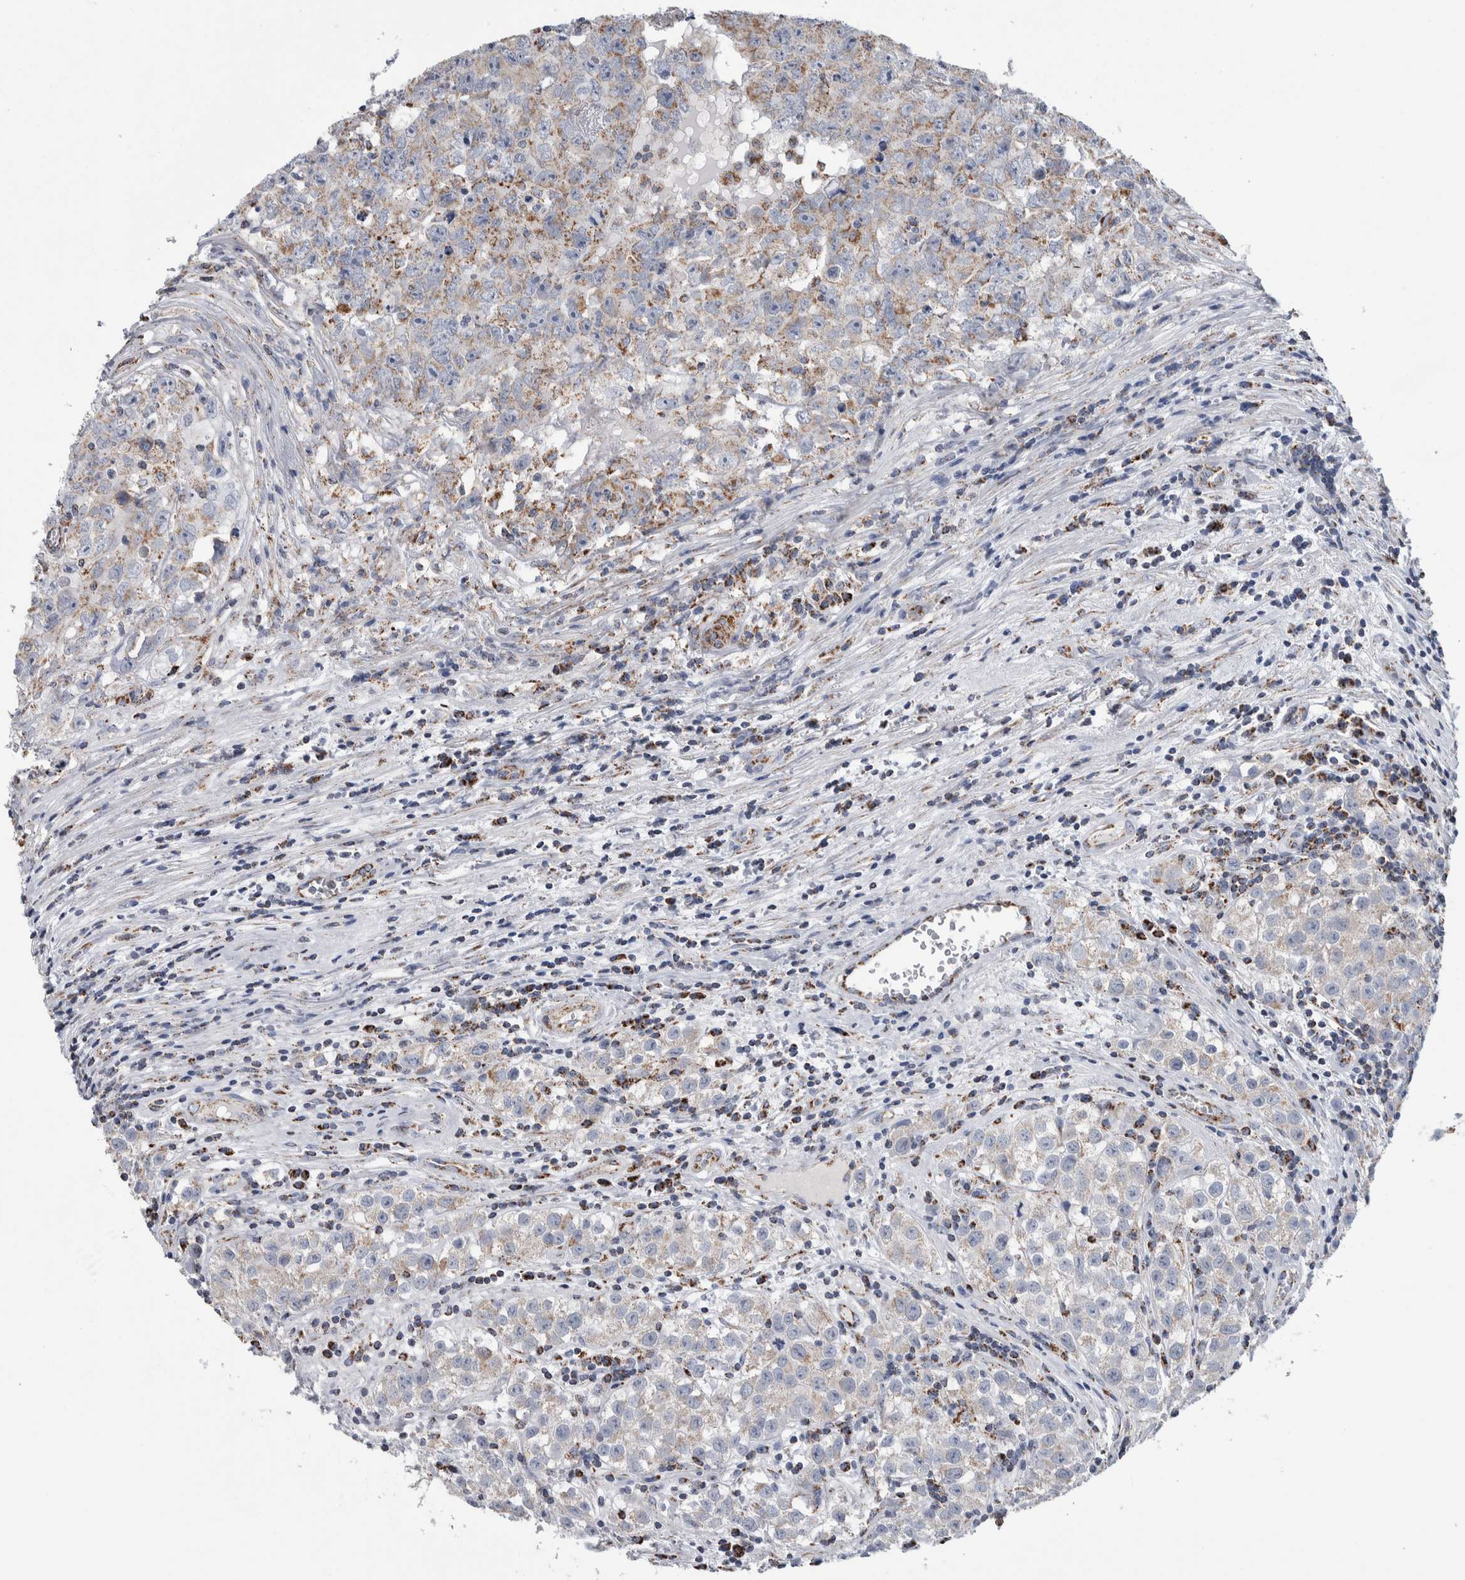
{"staining": {"intensity": "moderate", "quantity": "<25%", "location": "cytoplasmic/membranous"}, "tissue": "testis cancer", "cell_type": "Tumor cells", "image_type": "cancer", "snomed": [{"axis": "morphology", "description": "Seminoma, NOS"}, {"axis": "morphology", "description": "Carcinoma, Embryonal, NOS"}, {"axis": "topography", "description": "Testis"}], "caption": "This is an image of immunohistochemistry (IHC) staining of testis embryonal carcinoma, which shows moderate staining in the cytoplasmic/membranous of tumor cells.", "gene": "ETFA", "patient": {"sex": "male", "age": 43}}